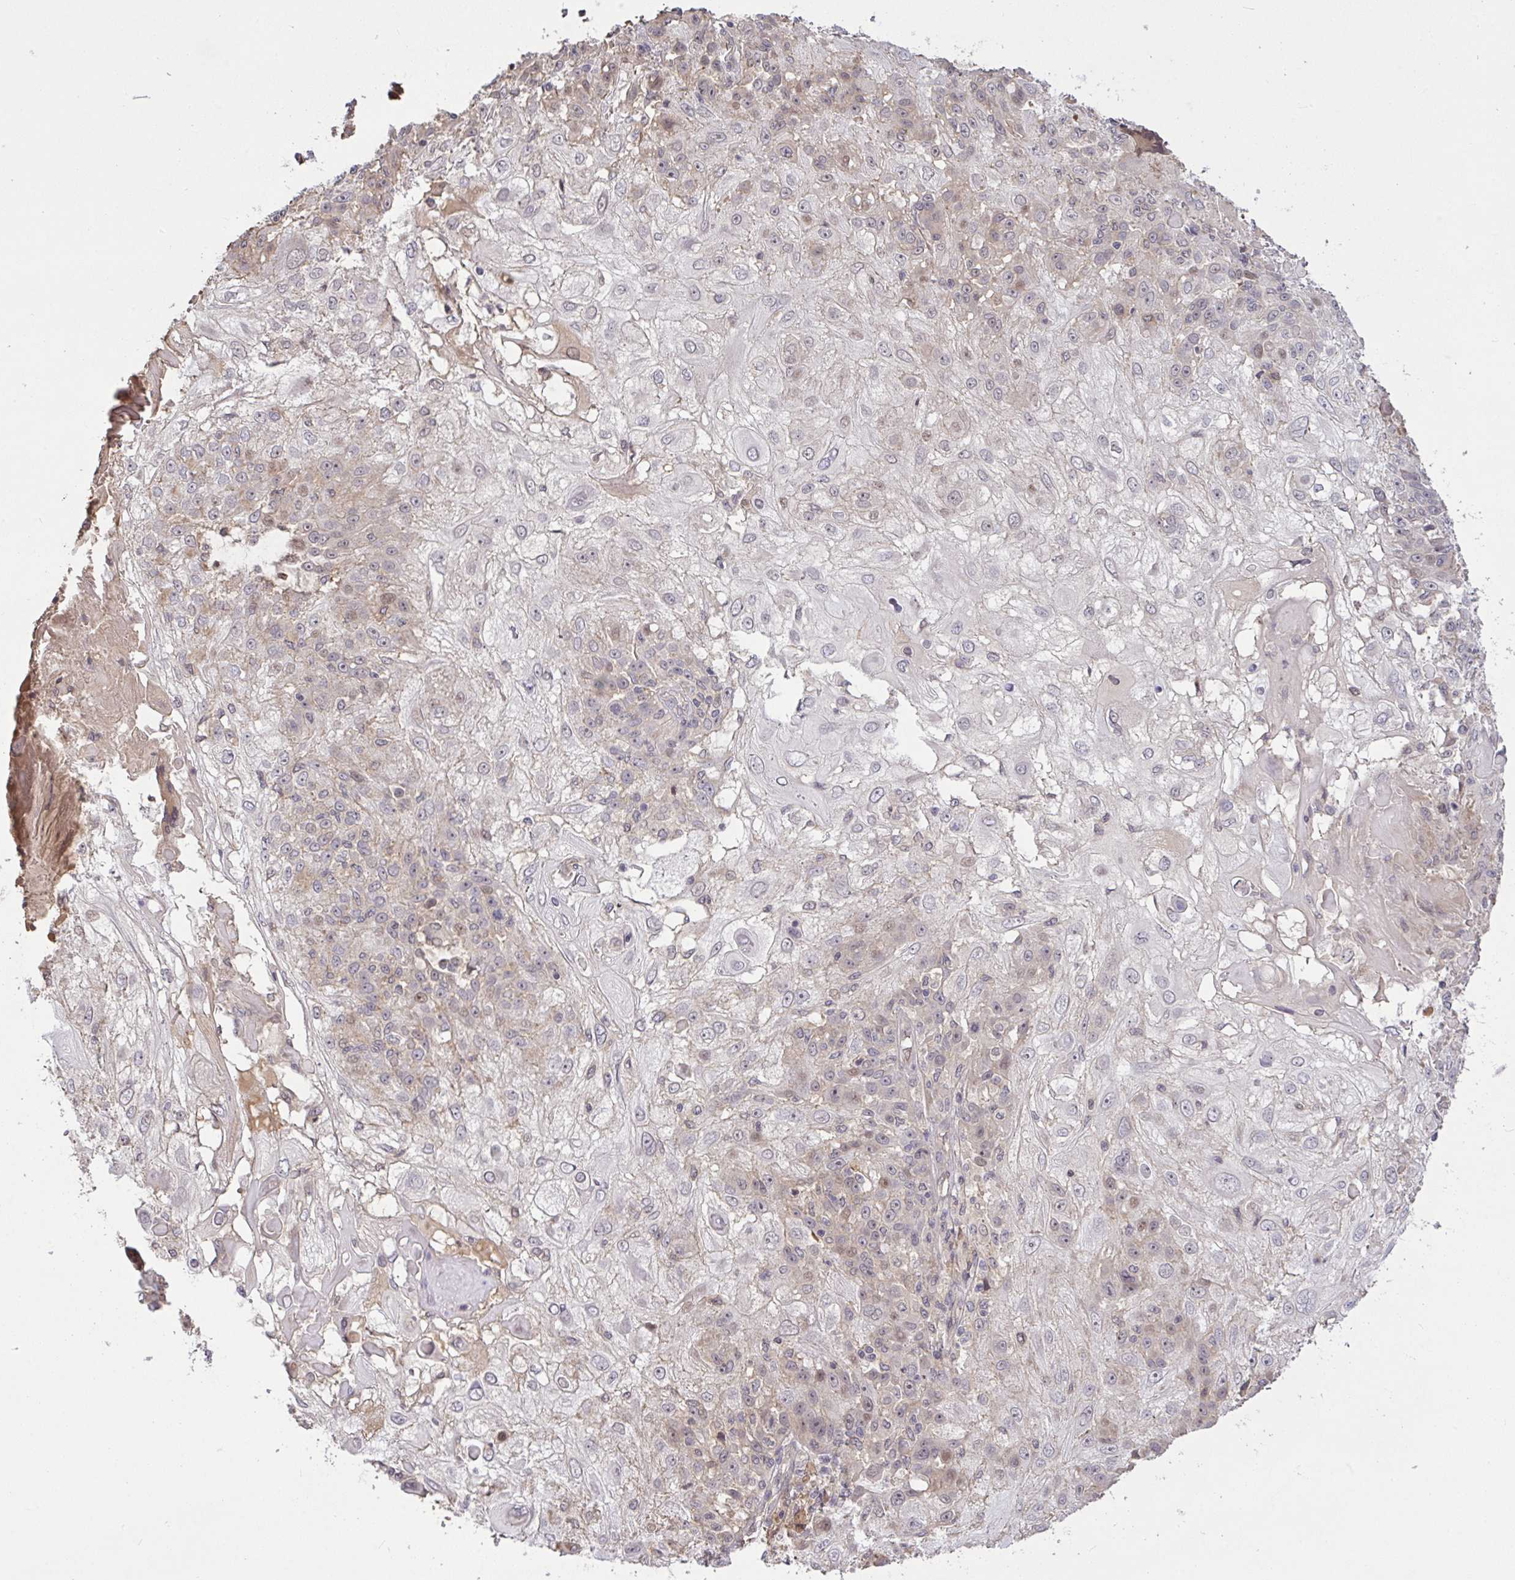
{"staining": {"intensity": "negative", "quantity": "none", "location": "none"}, "tissue": "skin cancer", "cell_type": "Tumor cells", "image_type": "cancer", "snomed": [{"axis": "morphology", "description": "Normal tissue, NOS"}, {"axis": "morphology", "description": "Squamous cell carcinoma, NOS"}, {"axis": "topography", "description": "Skin"}], "caption": "There is no significant positivity in tumor cells of skin cancer (squamous cell carcinoma).", "gene": "FCER1A", "patient": {"sex": "female", "age": 83}}